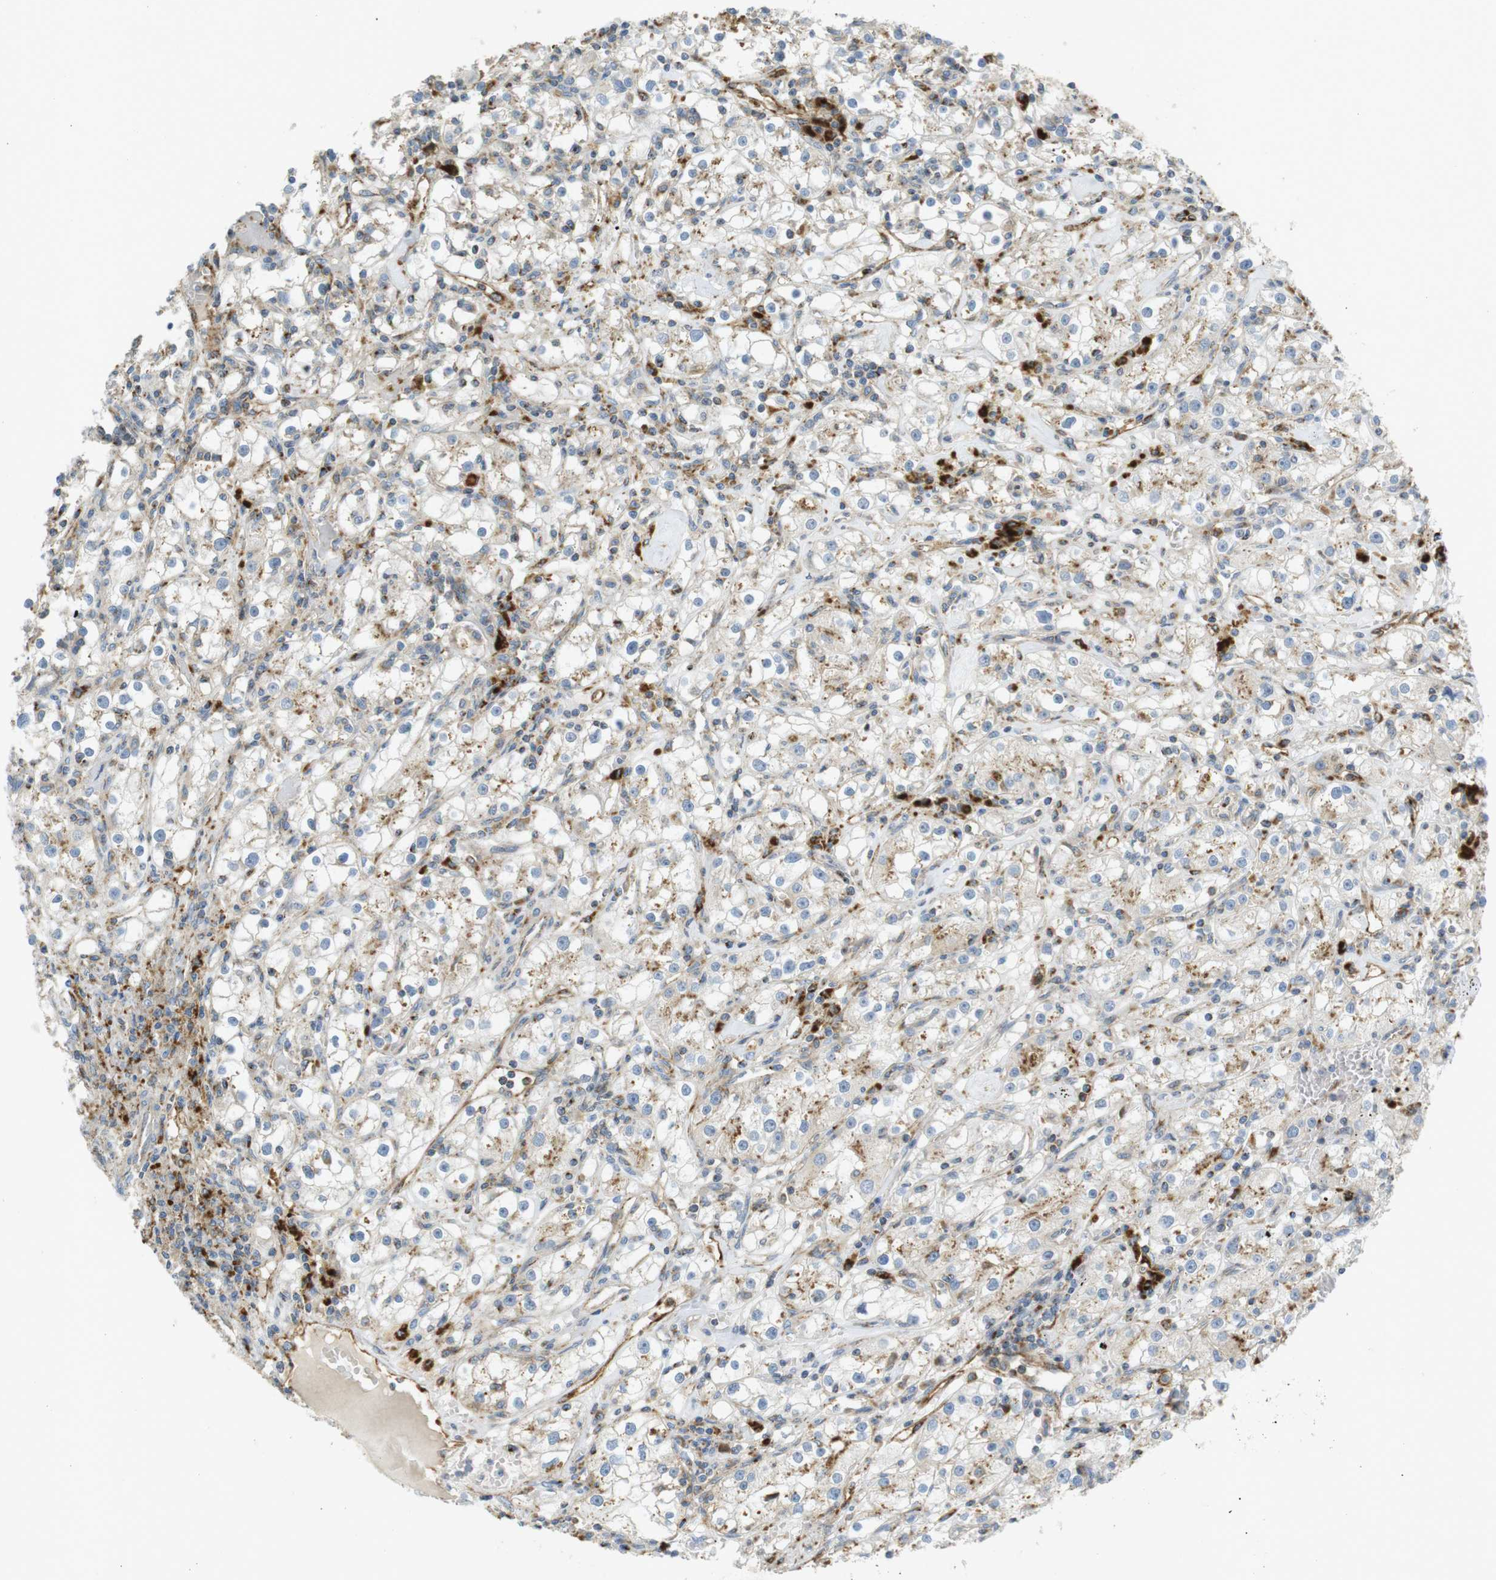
{"staining": {"intensity": "moderate", "quantity": "<25%", "location": "cytoplasmic/membranous"}, "tissue": "renal cancer", "cell_type": "Tumor cells", "image_type": "cancer", "snomed": [{"axis": "morphology", "description": "Adenocarcinoma, NOS"}, {"axis": "topography", "description": "Kidney"}], "caption": "This micrograph shows IHC staining of renal cancer, with low moderate cytoplasmic/membranous positivity in approximately <25% of tumor cells.", "gene": "LAMP1", "patient": {"sex": "male", "age": 56}}